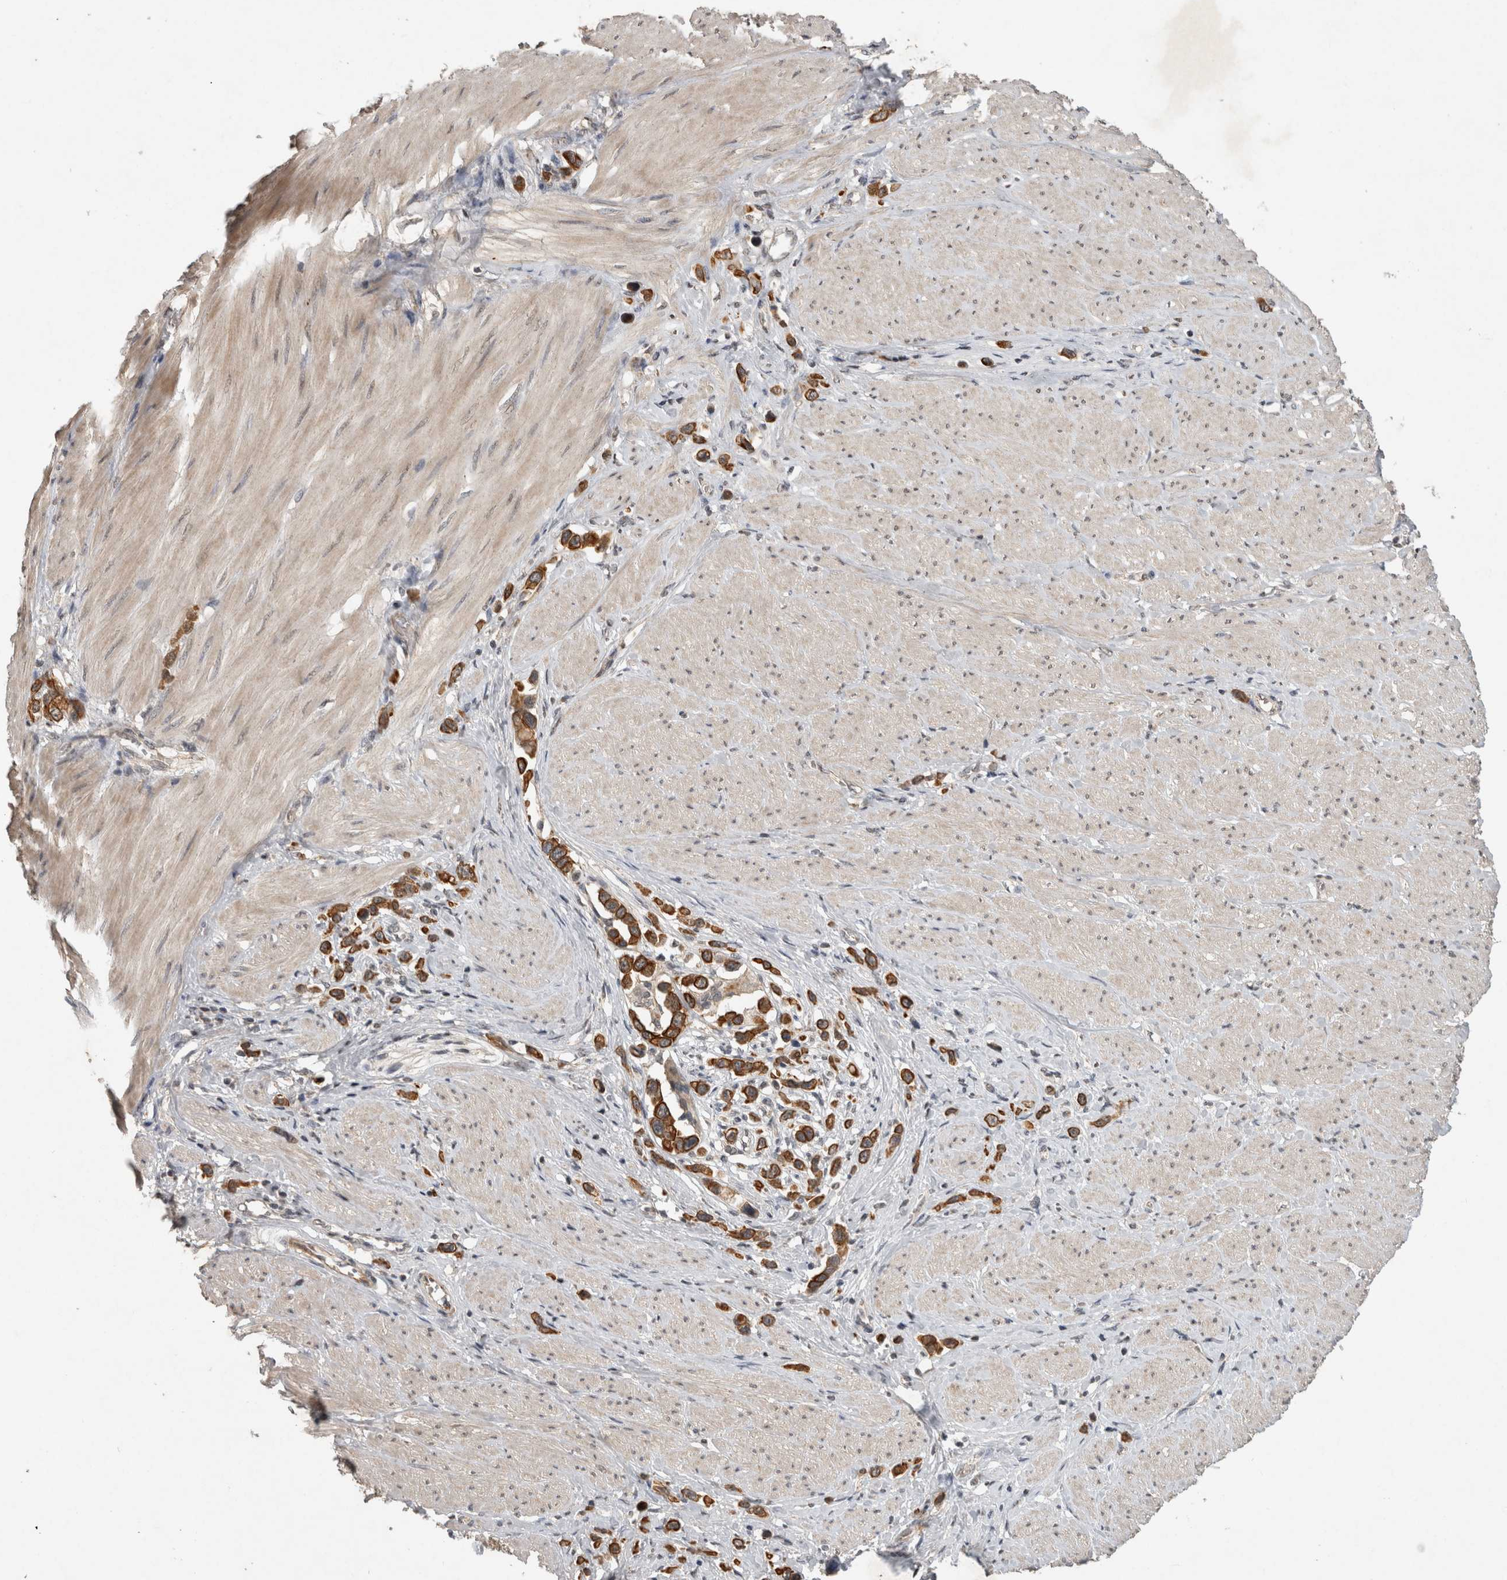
{"staining": {"intensity": "strong", "quantity": ">75%", "location": "cytoplasmic/membranous"}, "tissue": "stomach cancer", "cell_type": "Tumor cells", "image_type": "cancer", "snomed": [{"axis": "morphology", "description": "Adenocarcinoma, NOS"}, {"axis": "topography", "description": "Stomach"}], "caption": "Protein expression analysis of stomach adenocarcinoma exhibits strong cytoplasmic/membranous expression in approximately >75% of tumor cells.", "gene": "RHPN1", "patient": {"sex": "female", "age": 65}}